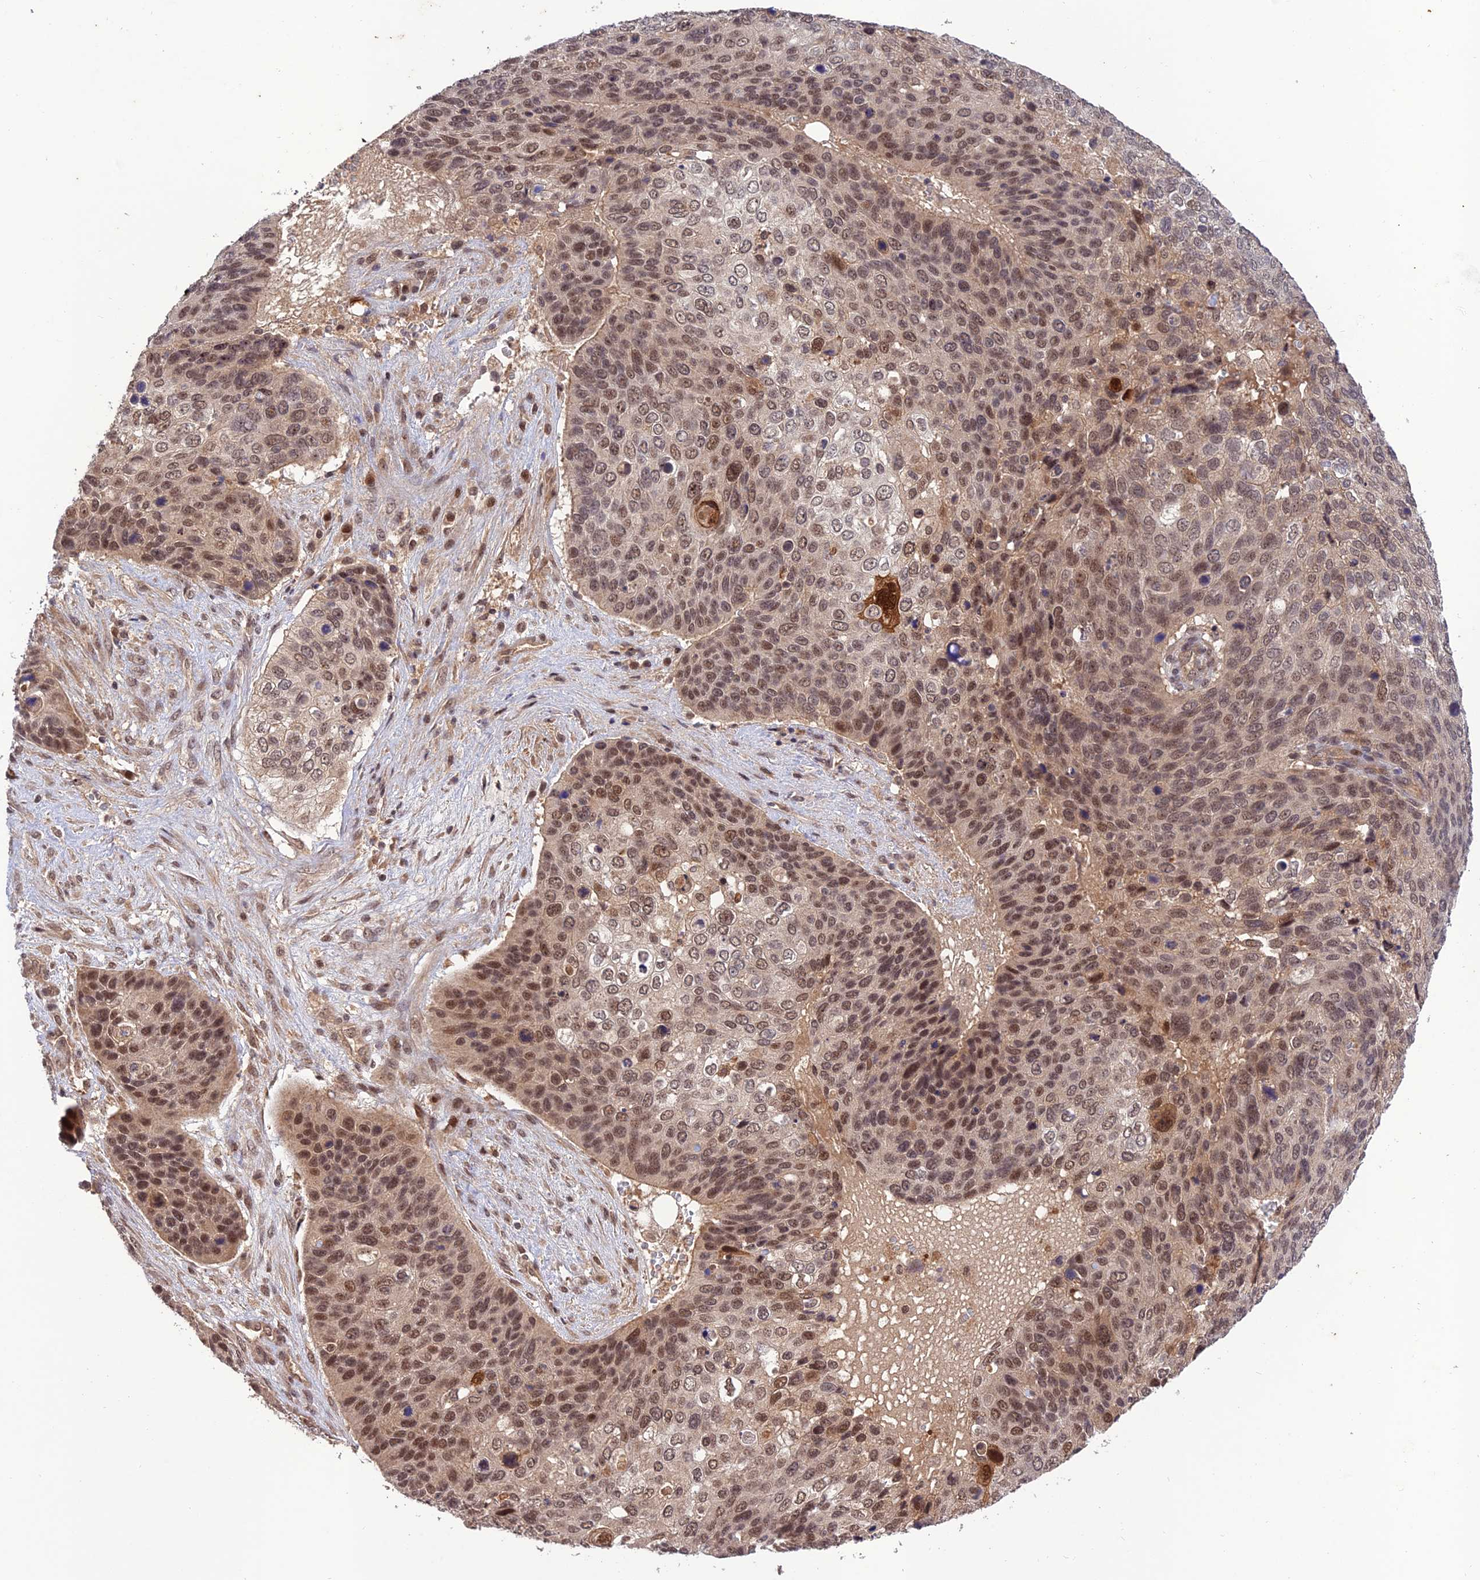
{"staining": {"intensity": "moderate", "quantity": ">75%", "location": "nuclear"}, "tissue": "skin cancer", "cell_type": "Tumor cells", "image_type": "cancer", "snomed": [{"axis": "morphology", "description": "Basal cell carcinoma"}, {"axis": "topography", "description": "Skin"}], "caption": "Immunohistochemistry (IHC) (DAB) staining of basal cell carcinoma (skin) displays moderate nuclear protein staining in about >75% of tumor cells.", "gene": "REV1", "patient": {"sex": "female", "age": 74}}